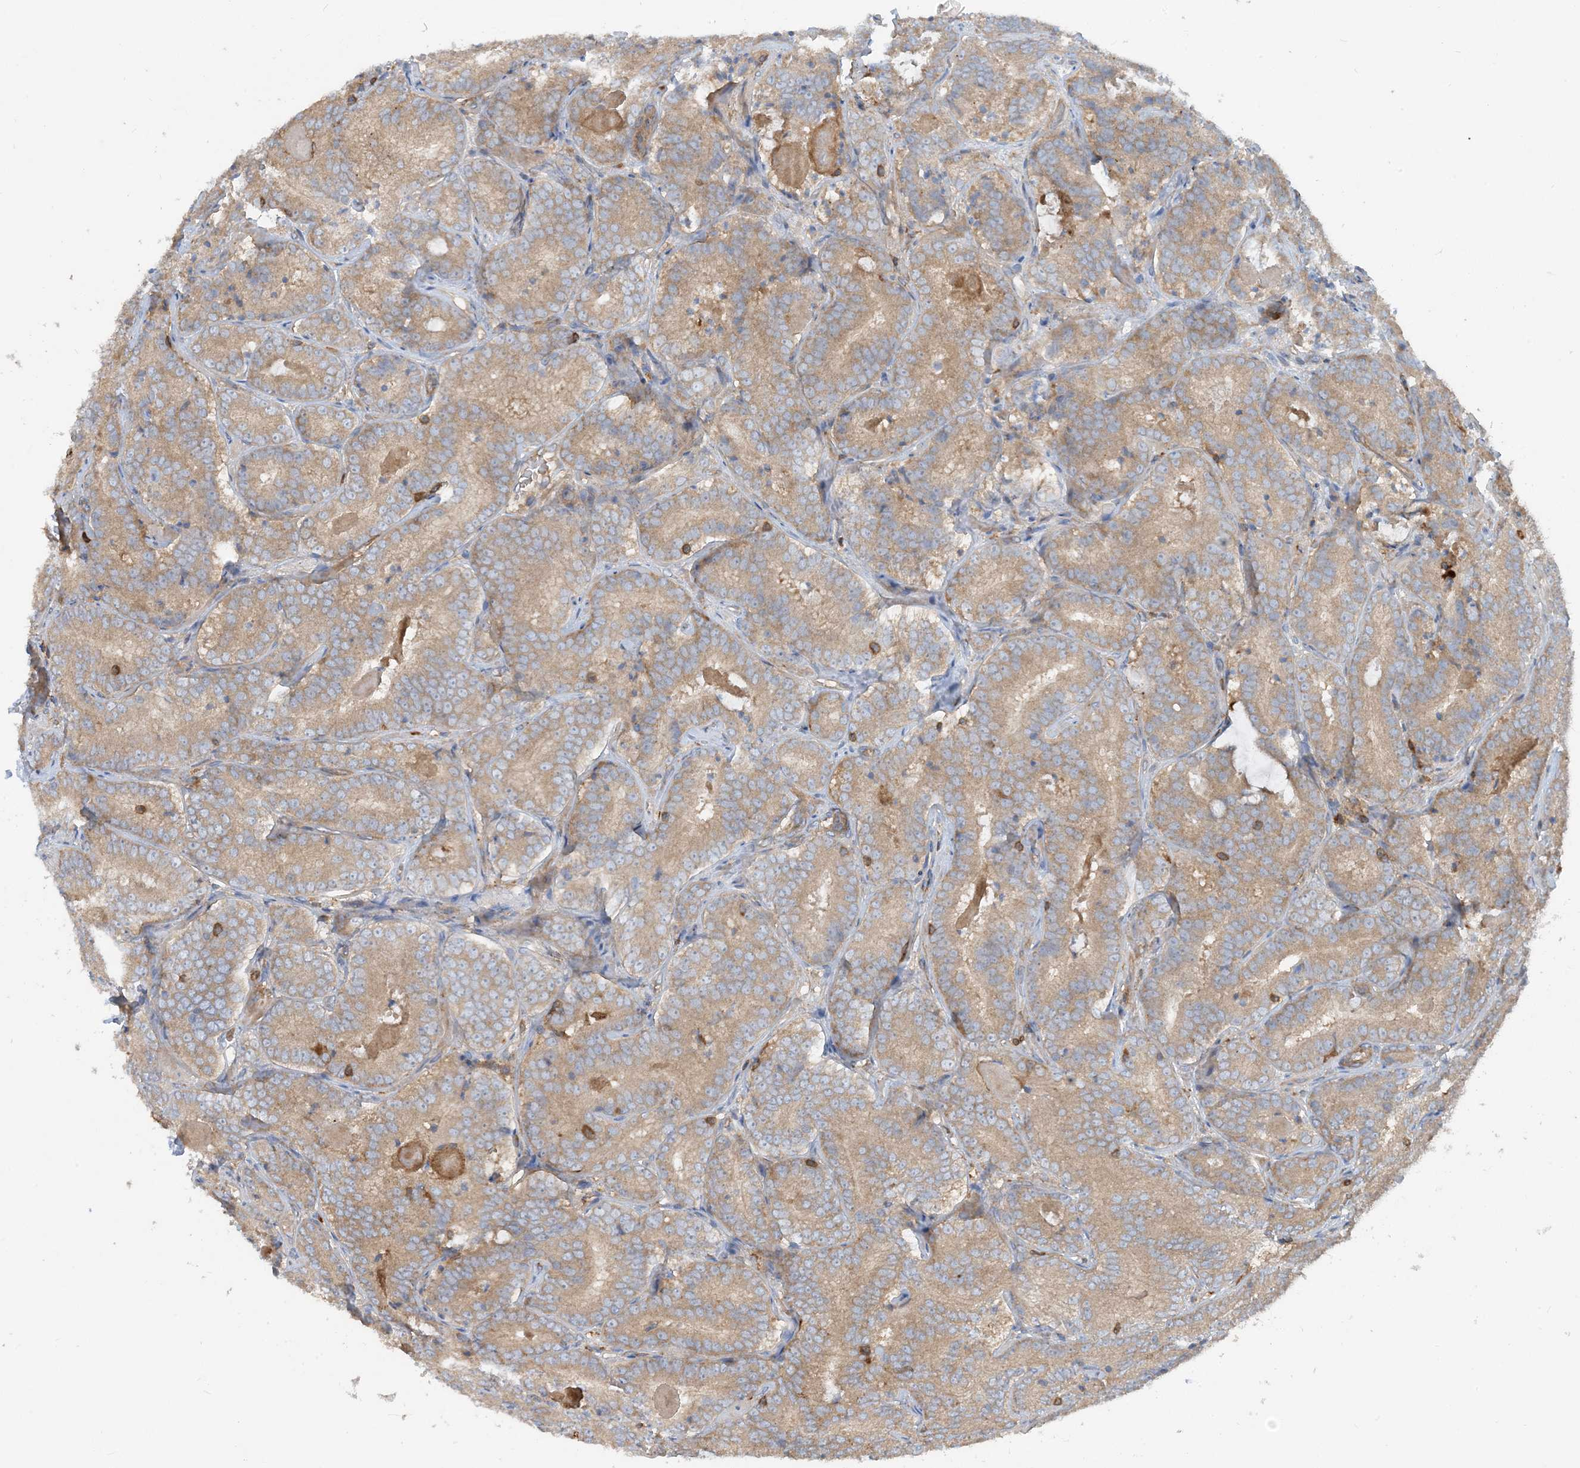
{"staining": {"intensity": "moderate", "quantity": ">75%", "location": "cytoplasmic/membranous"}, "tissue": "prostate cancer", "cell_type": "Tumor cells", "image_type": "cancer", "snomed": [{"axis": "morphology", "description": "Adenocarcinoma, High grade"}, {"axis": "topography", "description": "Prostate"}], "caption": "Immunohistochemical staining of prostate cancer shows moderate cytoplasmic/membranous protein positivity in approximately >75% of tumor cells.", "gene": "SFMBT2", "patient": {"sex": "male", "age": 57}}